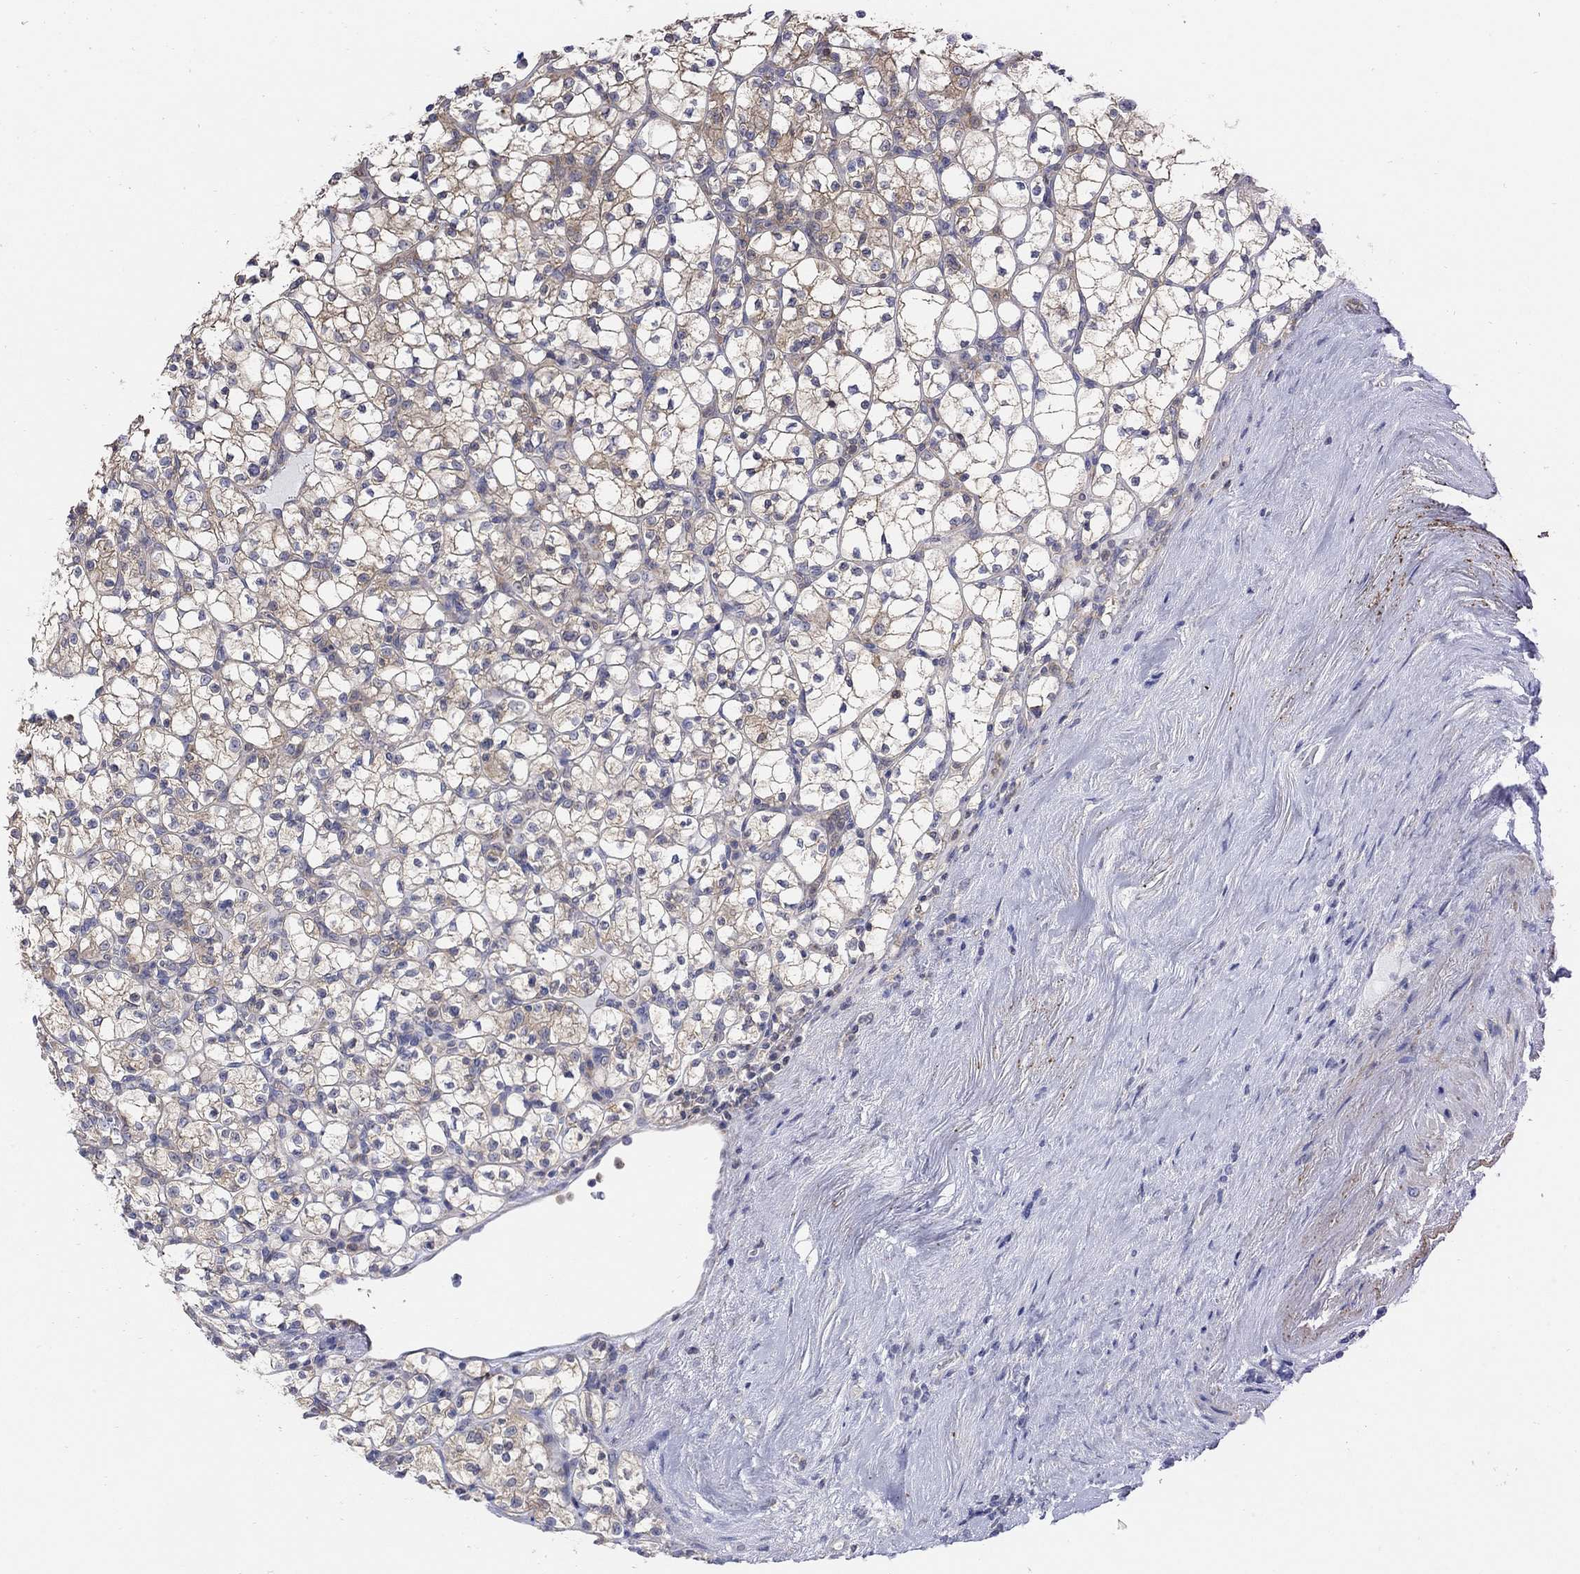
{"staining": {"intensity": "moderate", "quantity": "25%-75%", "location": "cytoplasmic/membranous"}, "tissue": "renal cancer", "cell_type": "Tumor cells", "image_type": "cancer", "snomed": [{"axis": "morphology", "description": "Adenocarcinoma, NOS"}, {"axis": "topography", "description": "Kidney"}], "caption": "The image reveals staining of renal adenocarcinoma, revealing moderate cytoplasmic/membranous protein expression (brown color) within tumor cells.", "gene": "TEKT3", "patient": {"sex": "female", "age": 89}}